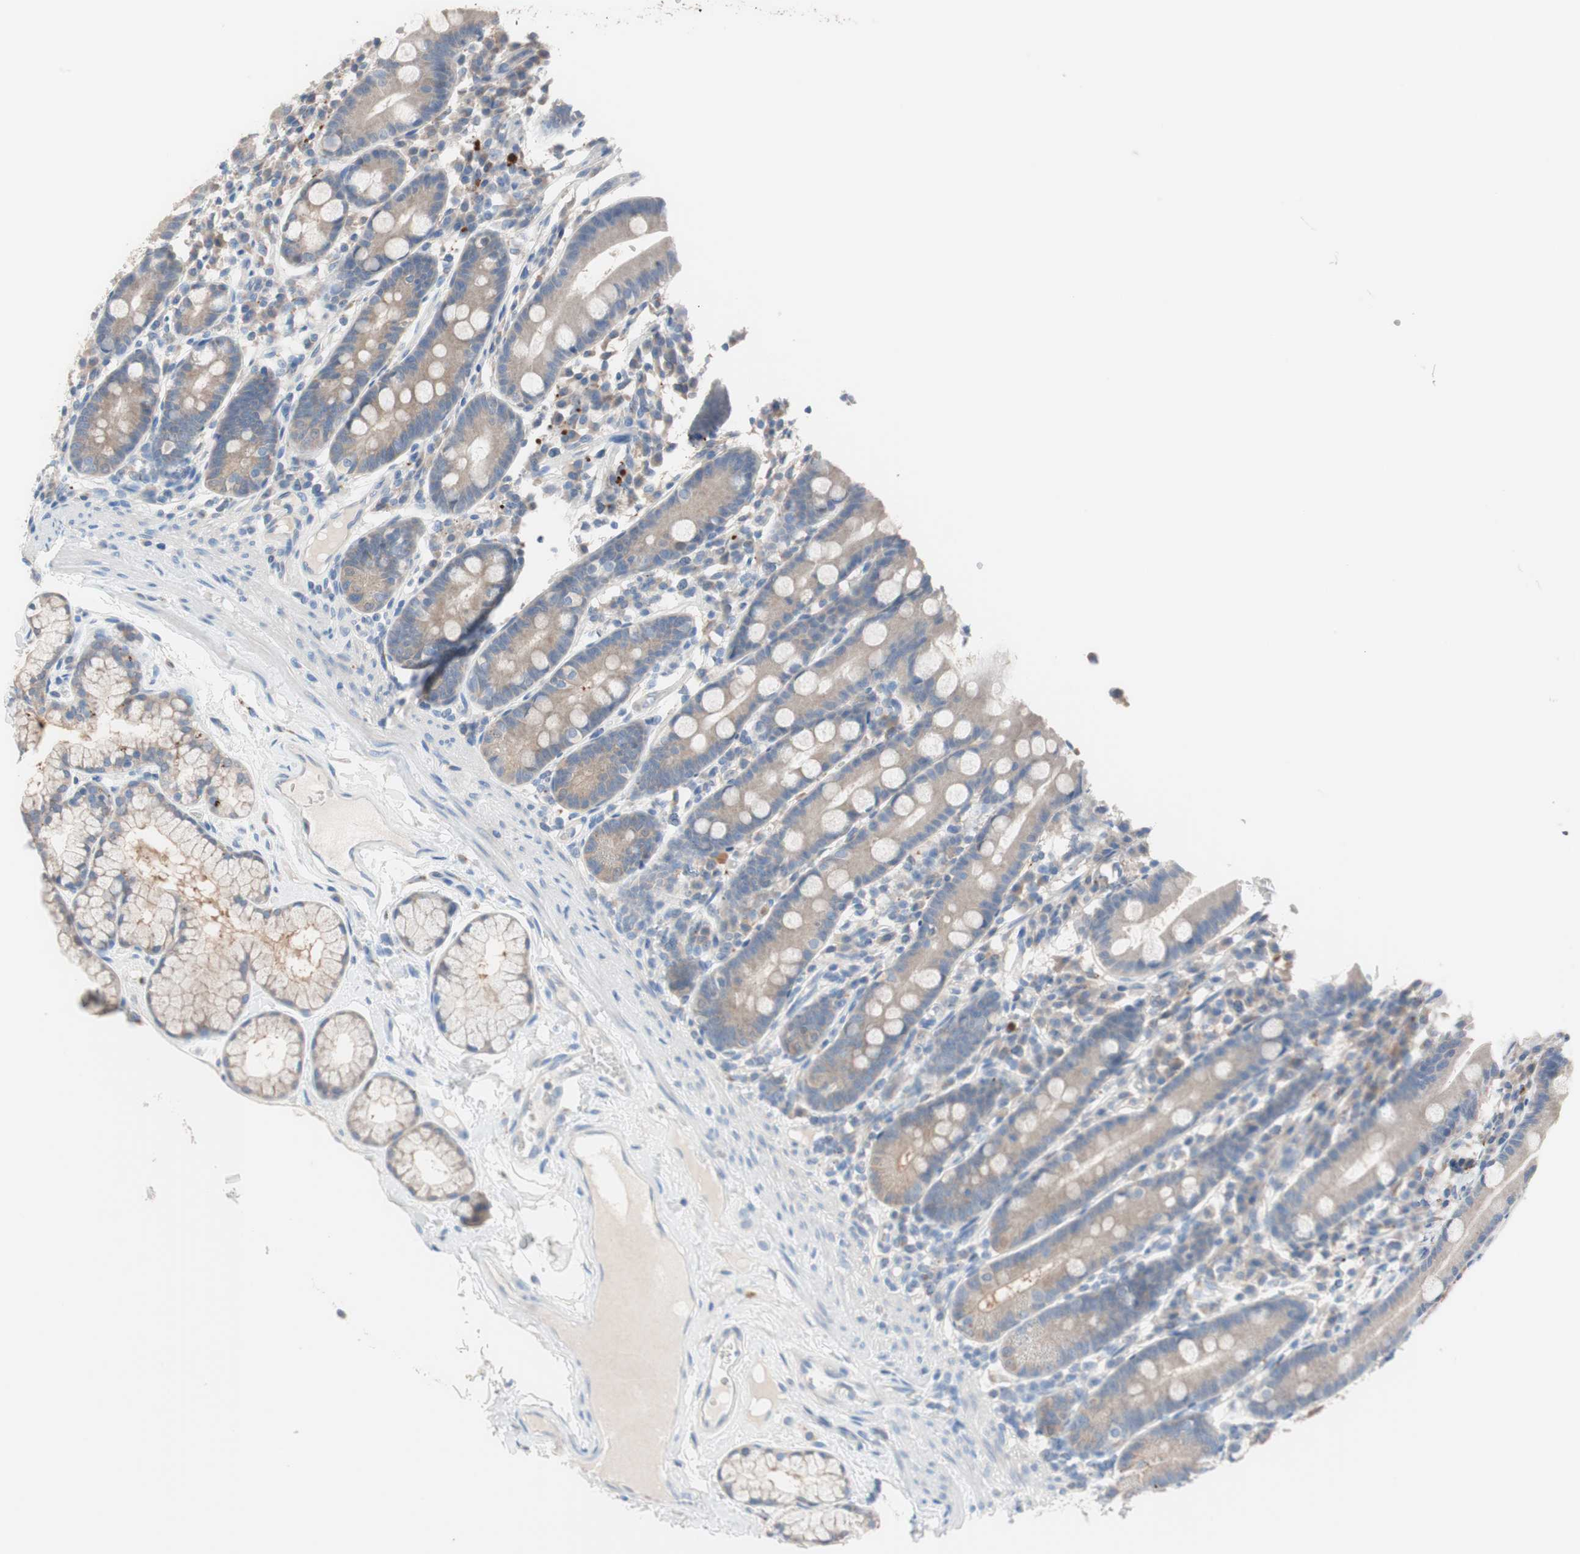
{"staining": {"intensity": "weak", "quantity": ">75%", "location": "cytoplasmic/membranous"}, "tissue": "duodenum", "cell_type": "Glandular cells", "image_type": "normal", "snomed": [{"axis": "morphology", "description": "Normal tissue, NOS"}, {"axis": "topography", "description": "Duodenum"}], "caption": "Immunohistochemistry image of unremarkable human duodenum stained for a protein (brown), which displays low levels of weak cytoplasmic/membranous staining in about >75% of glandular cells.", "gene": "CLEC4D", "patient": {"sex": "male", "age": 50}}